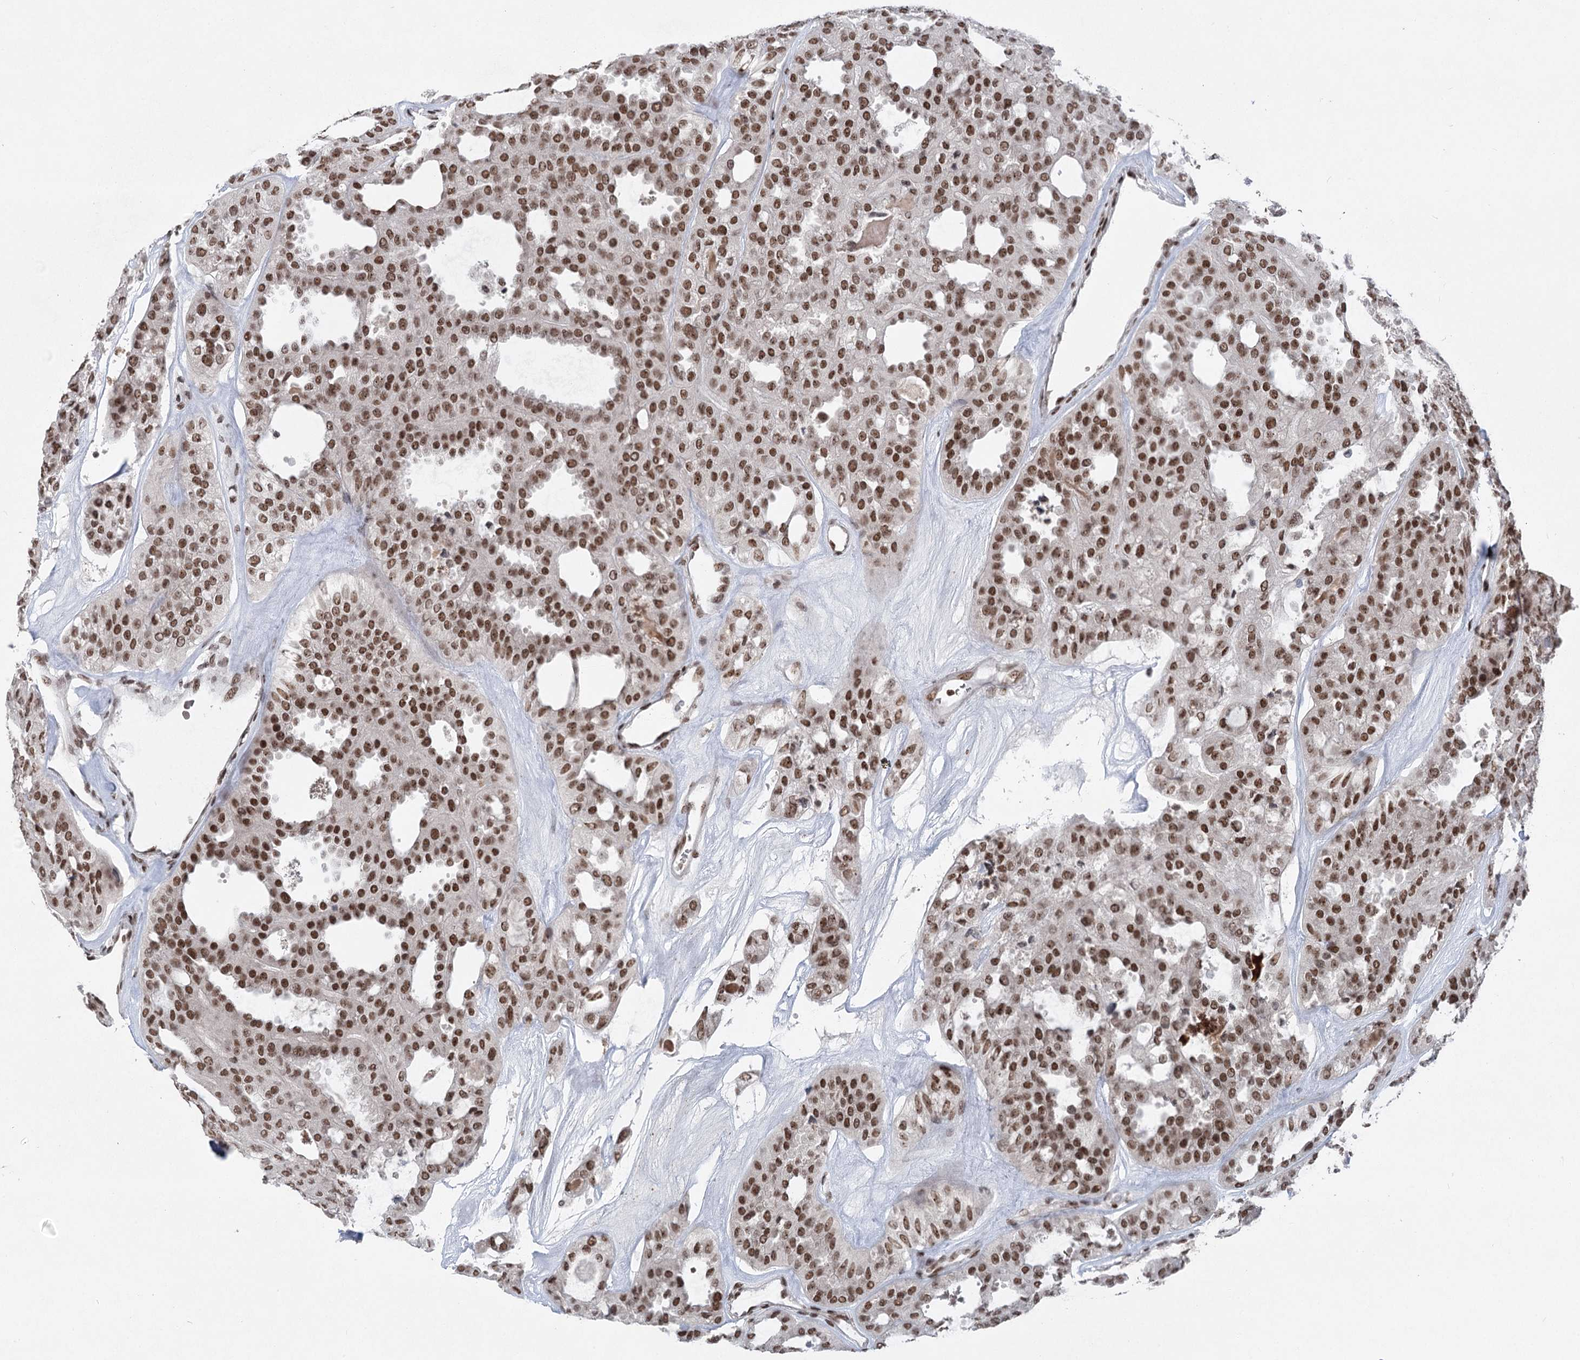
{"staining": {"intensity": "strong", "quantity": ">75%", "location": "nuclear"}, "tissue": "thyroid cancer", "cell_type": "Tumor cells", "image_type": "cancer", "snomed": [{"axis": "morphology", "description": "Follicular adenoma carcinoma, NOS"}, {"axis": "topography", "description": "Thyroid gland"}], "caption": "Thyroid follicular adenoma carcinoma was stained to show a protein in brown. There is high levels of strong nuclear staining in about >75% of tumor cells.", "gene": "CGGBP1", "patient": {"sex": "male", "age": 75}}